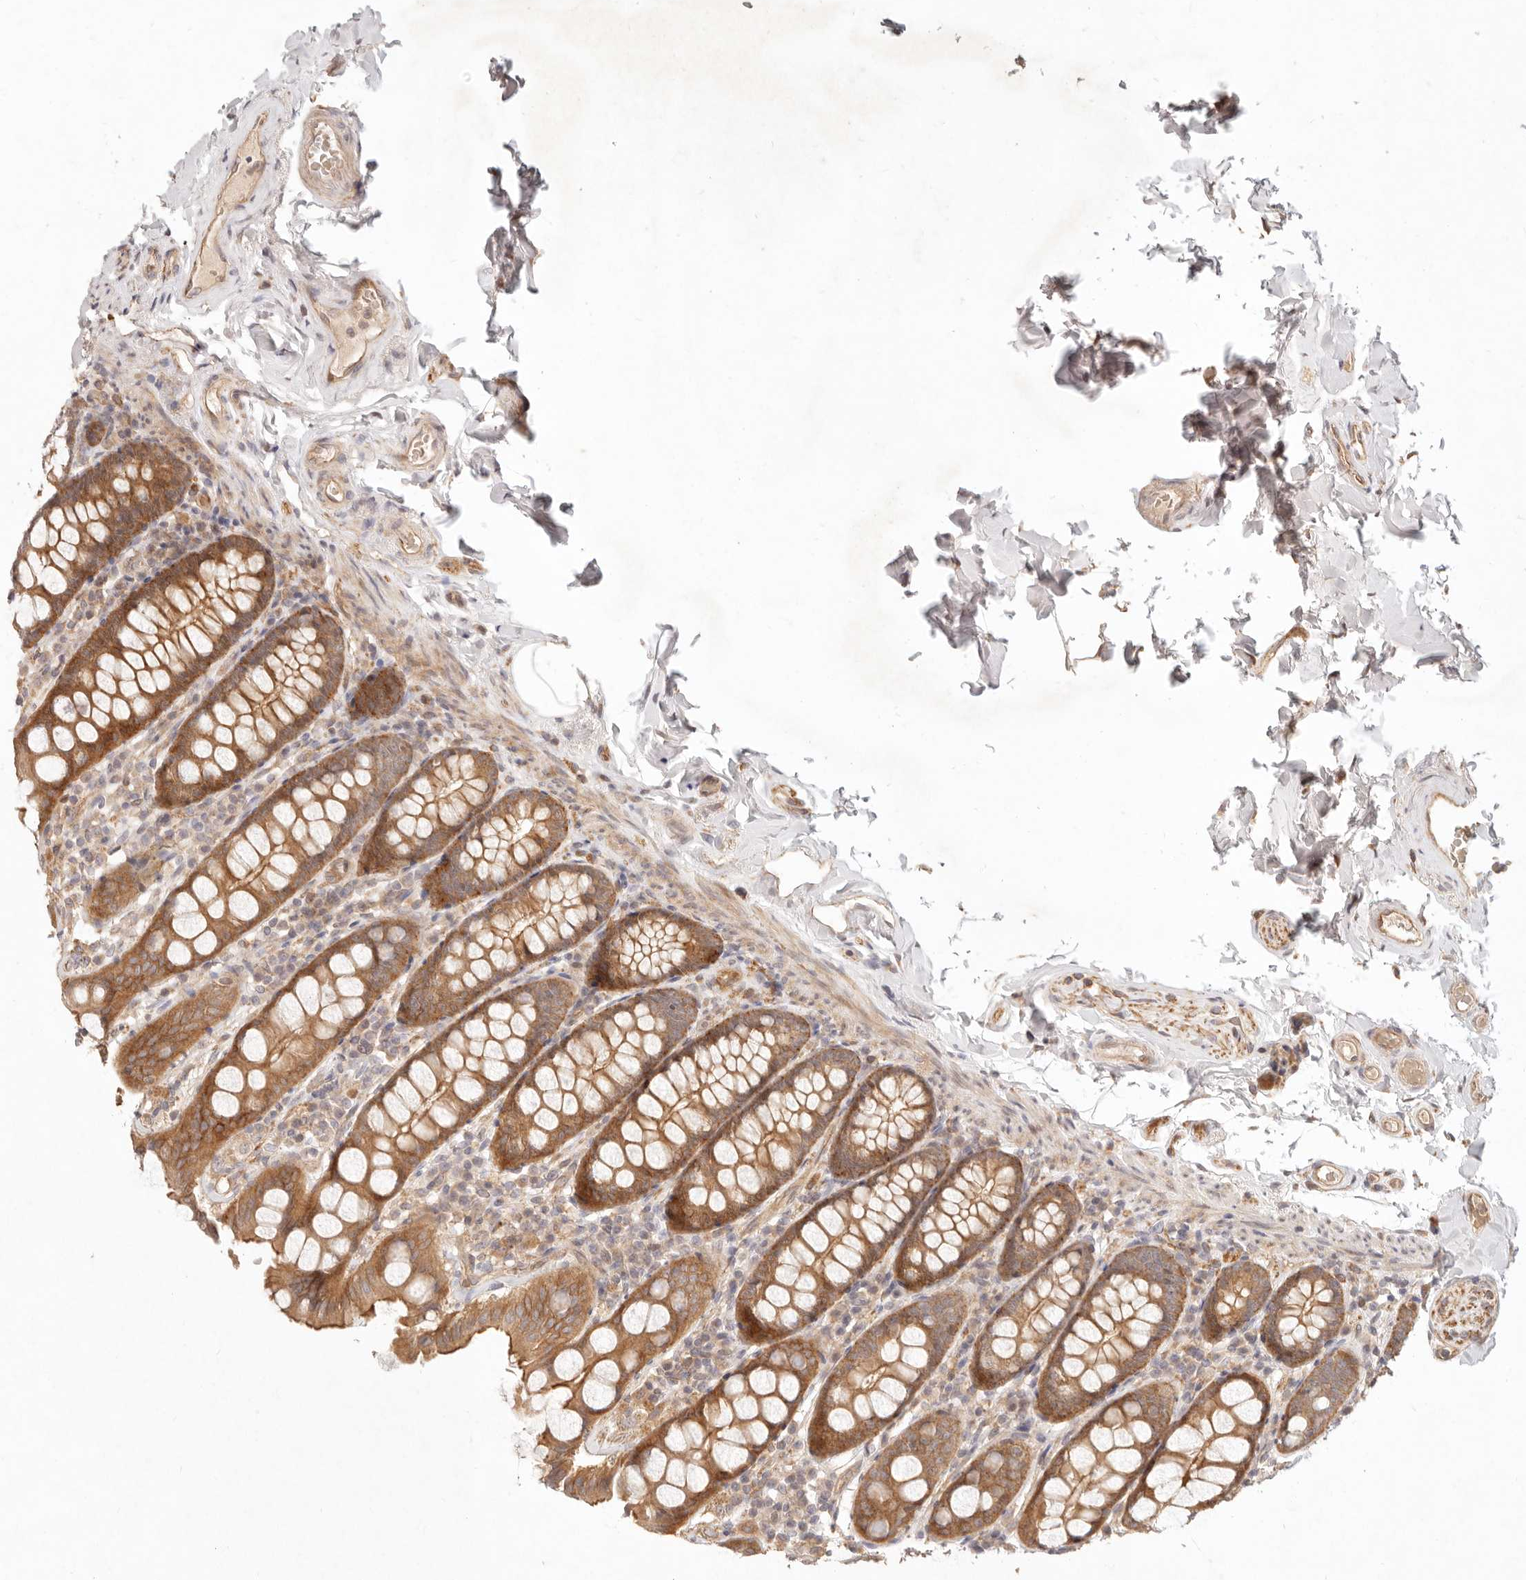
{"staining": {"intensity": "moderate", "quantity": ">75%", "location": "cytoplasmic/membranous"}, "tissue": "colon", "cell_type": "Endothelial cells", "image_type": "normal", "snomed": [{"axis": "morphology", "description": "Normal tissue, NOS"}, {"axis": "topography", "description": "Colon"}, {"axis": "topography", "description": "Peripheral nerve tissue"}], "caption": "DAB immunohistochemical staining of normal colon reveals moderate cytoplasmic/membranous protein expression in about >75% of endothelial cells.", "gene": "PPP1R3B", "patient": {"sex": "female", "age": 61}}